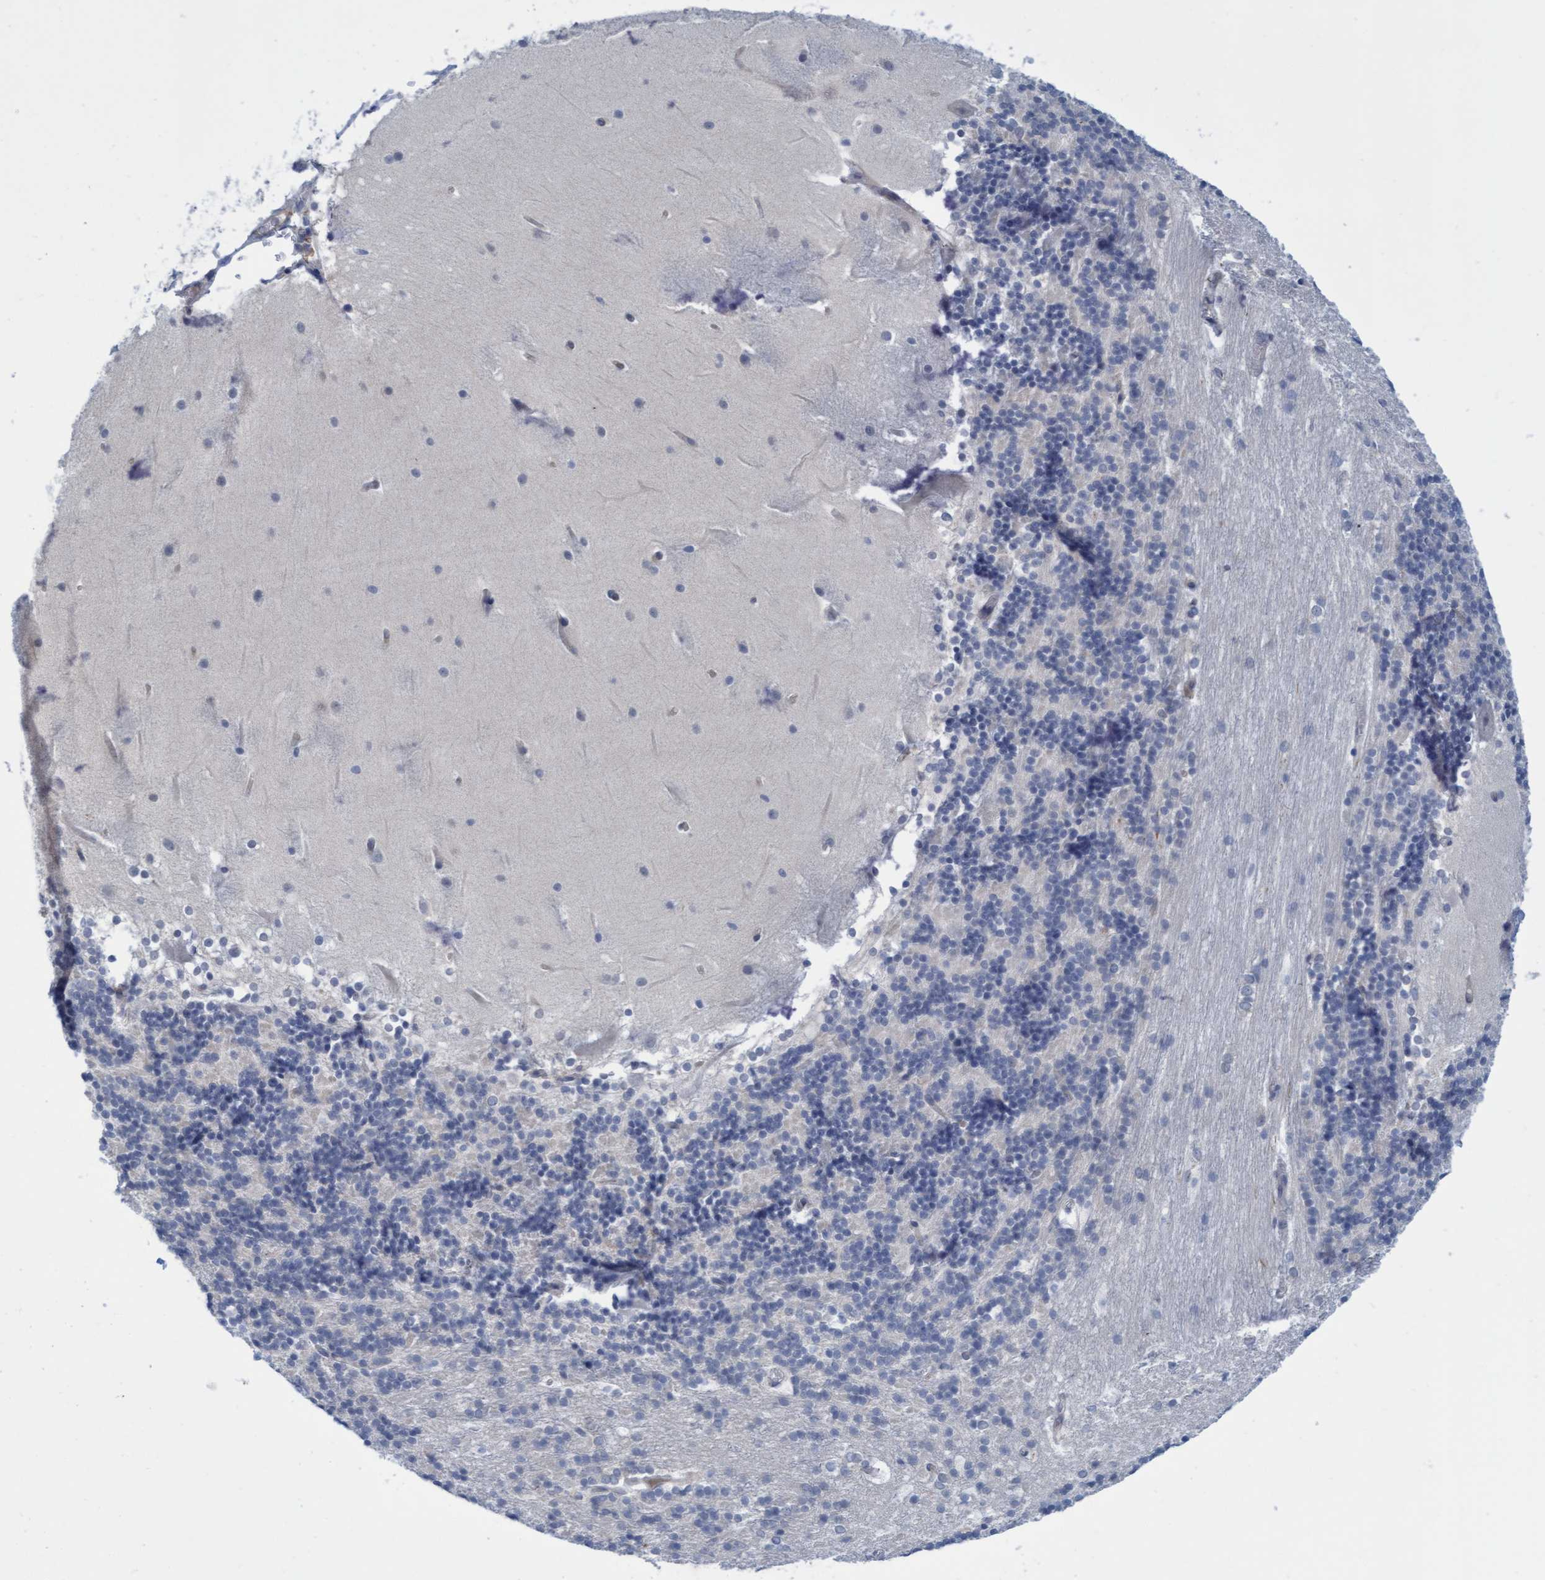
{"staining": {"intensity": "negative", "quantity": "none", "location": "none"}, "tissue": "cerebellum", "cell_type": "Cells in granular layer", "image_type": "normal", "snomed": [{"axis": "morphology", "description": "Normal tissue, NOS"}, {"axis": "topography", "description": "Cerebellum"}], "caption": "The photomicrograph demonstrates no significant expression in cells in granular layer of cerebellum.", "gene": "FNBP1", "patient": {"sex": "female", "age": 19}}